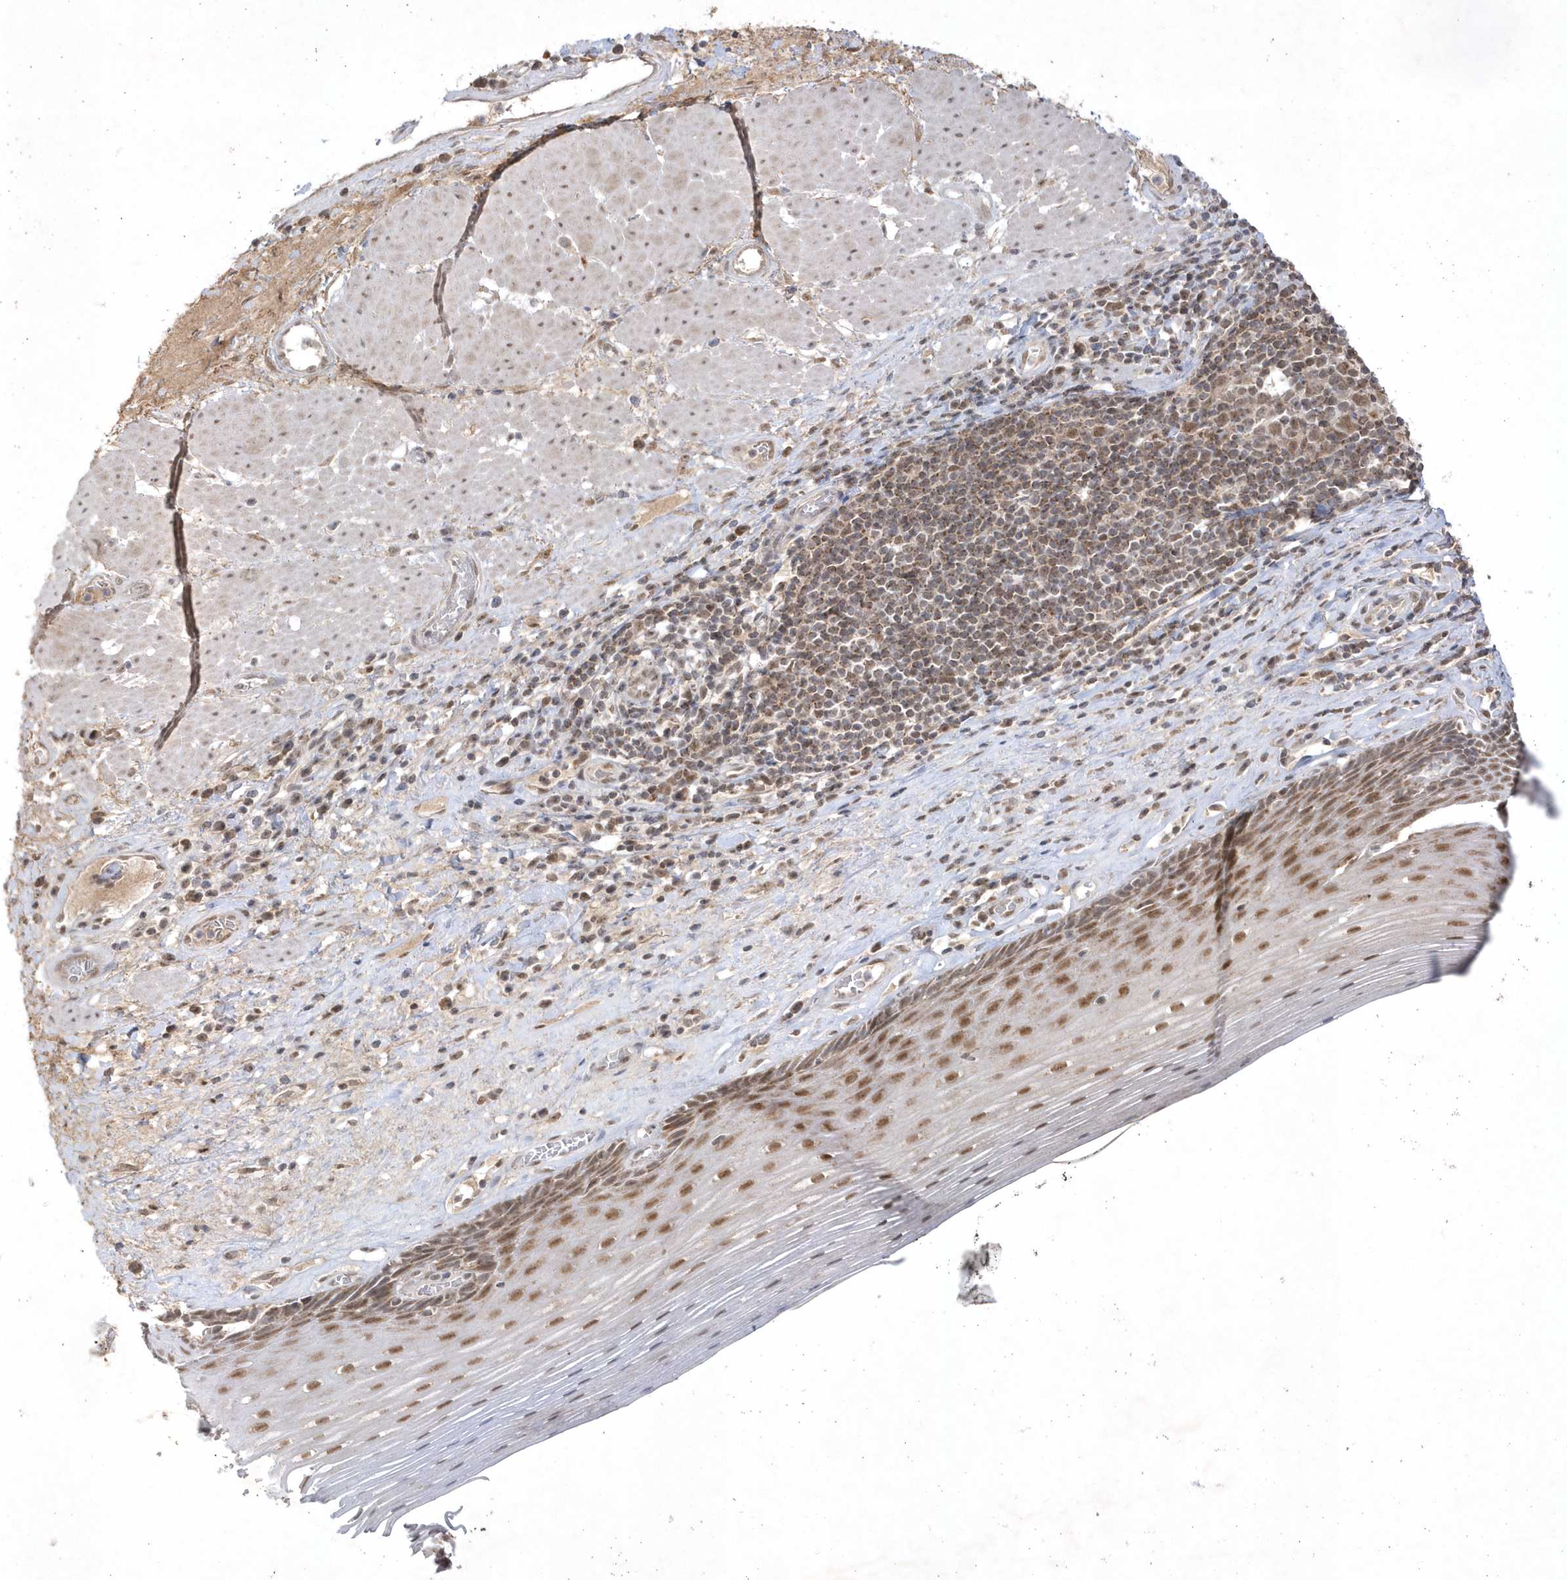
{"staining": {"intensity": "moderate", "quantity": ">75%", "location": "nuclear"}, "tissue": "esophagus", "cell_type": "Squamous epithelial cells", "image_type": "normal", "snomed": [{"axis": "morphology", "description": "Normal tissue, NOS"}, {"axis": "topography", "description": "Esophagus"}], "caption": "High-power microscopy captured an immunohistochemistry (IHC) image of normal esophagus, revealing moderate nuclear positivity in about >75% of squamous epithelial cells.", "gene": "CPSF3", "patient": {"sex": "male", "age": 62}}